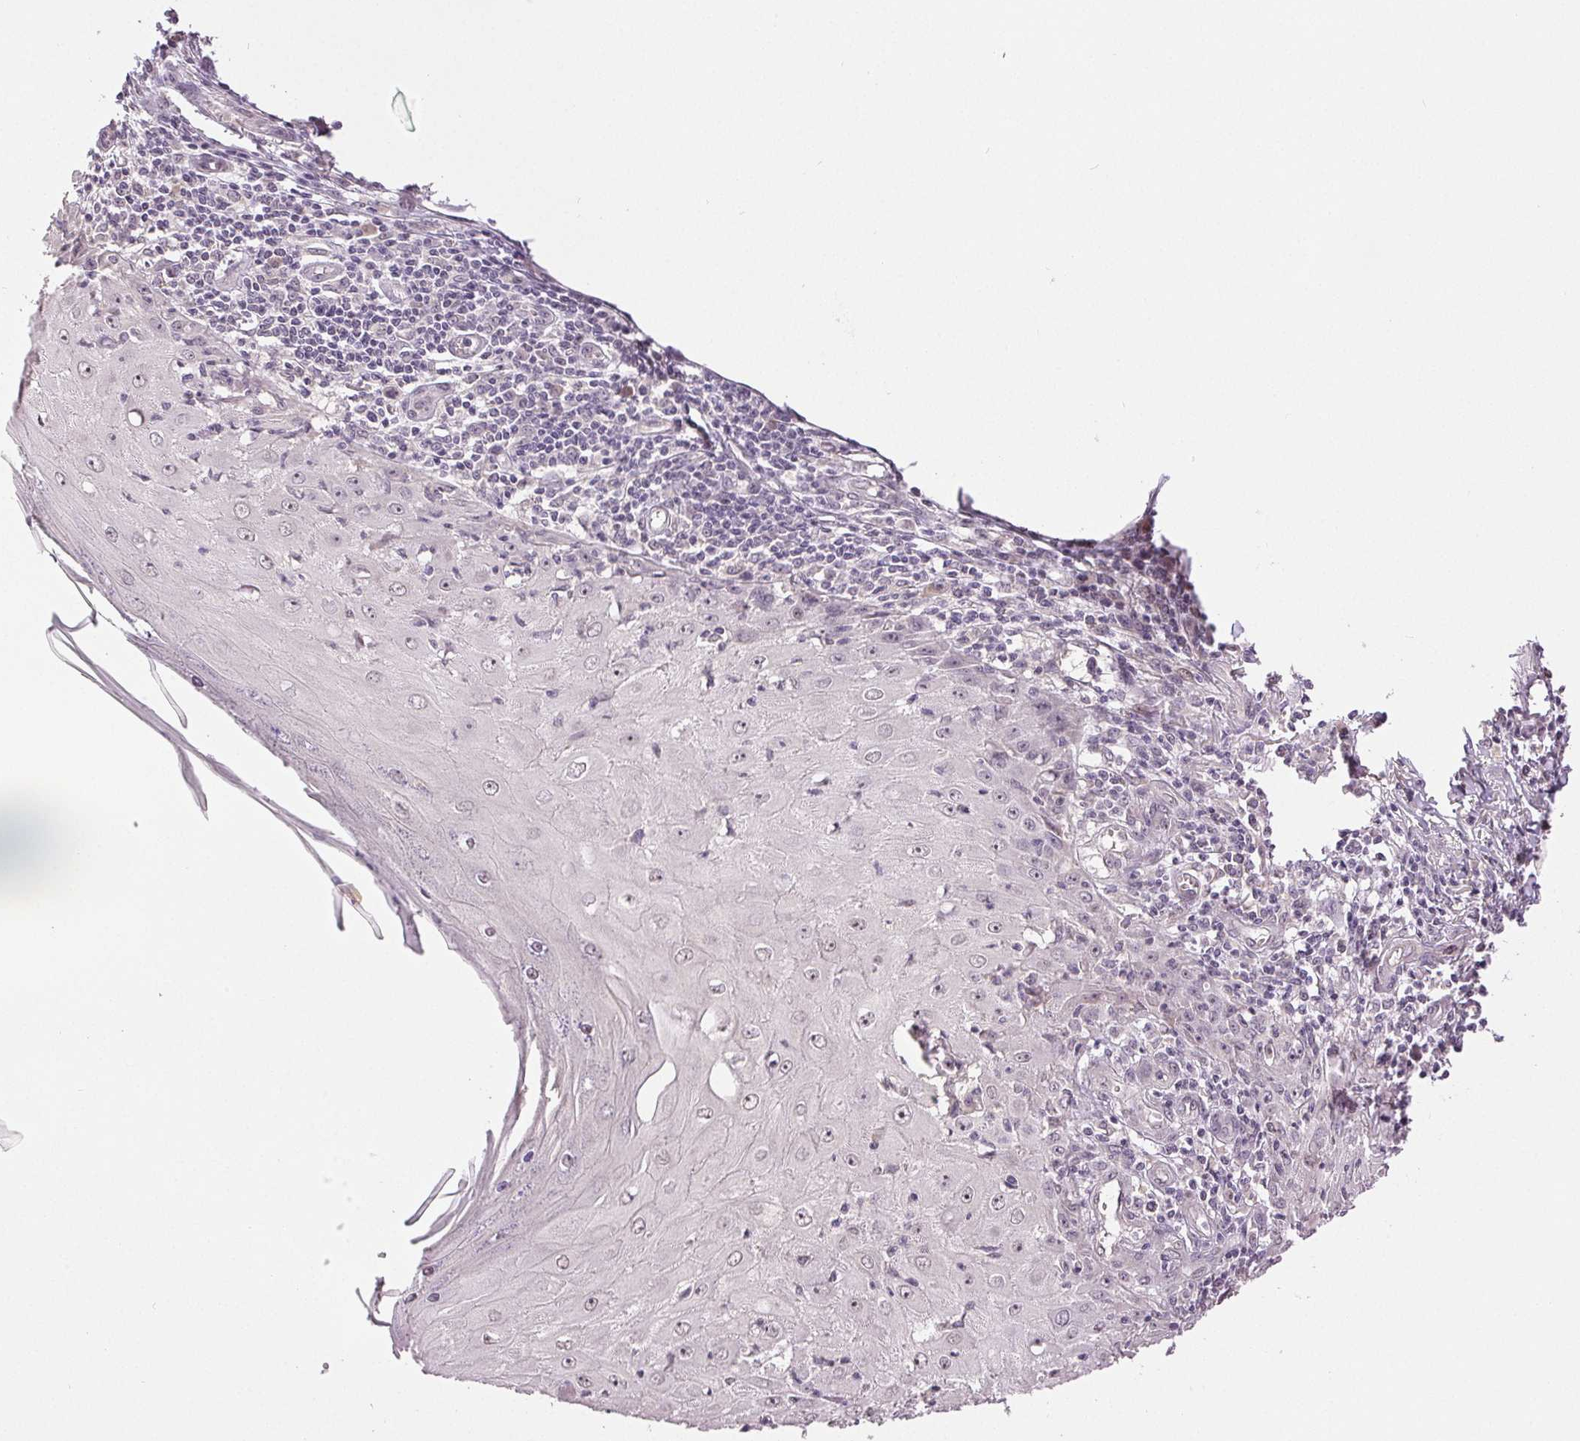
{"staining": {"intensity": "negative", "quantity": "none", "location": "none"}, "tissue": "skin cancer", "cell_type": "Tumor cells", "image_type": "cancer", "snomed": [{"axis": "morphology", "description": "Squamous cell carcinoma, NOS"}, {"axis": "topography", "description": "Skin"}], "caption": "The micrograph displays no staining of tumor cells in skin cancer (squamous cell carcinoma). Brightfield microscopy of immunohistochemistry stained with DAB (brown) and hematoxylin (blue), captured at high magnification.", "gene": "PLCB1", "patient": {"sex": "female", "age": 73}}